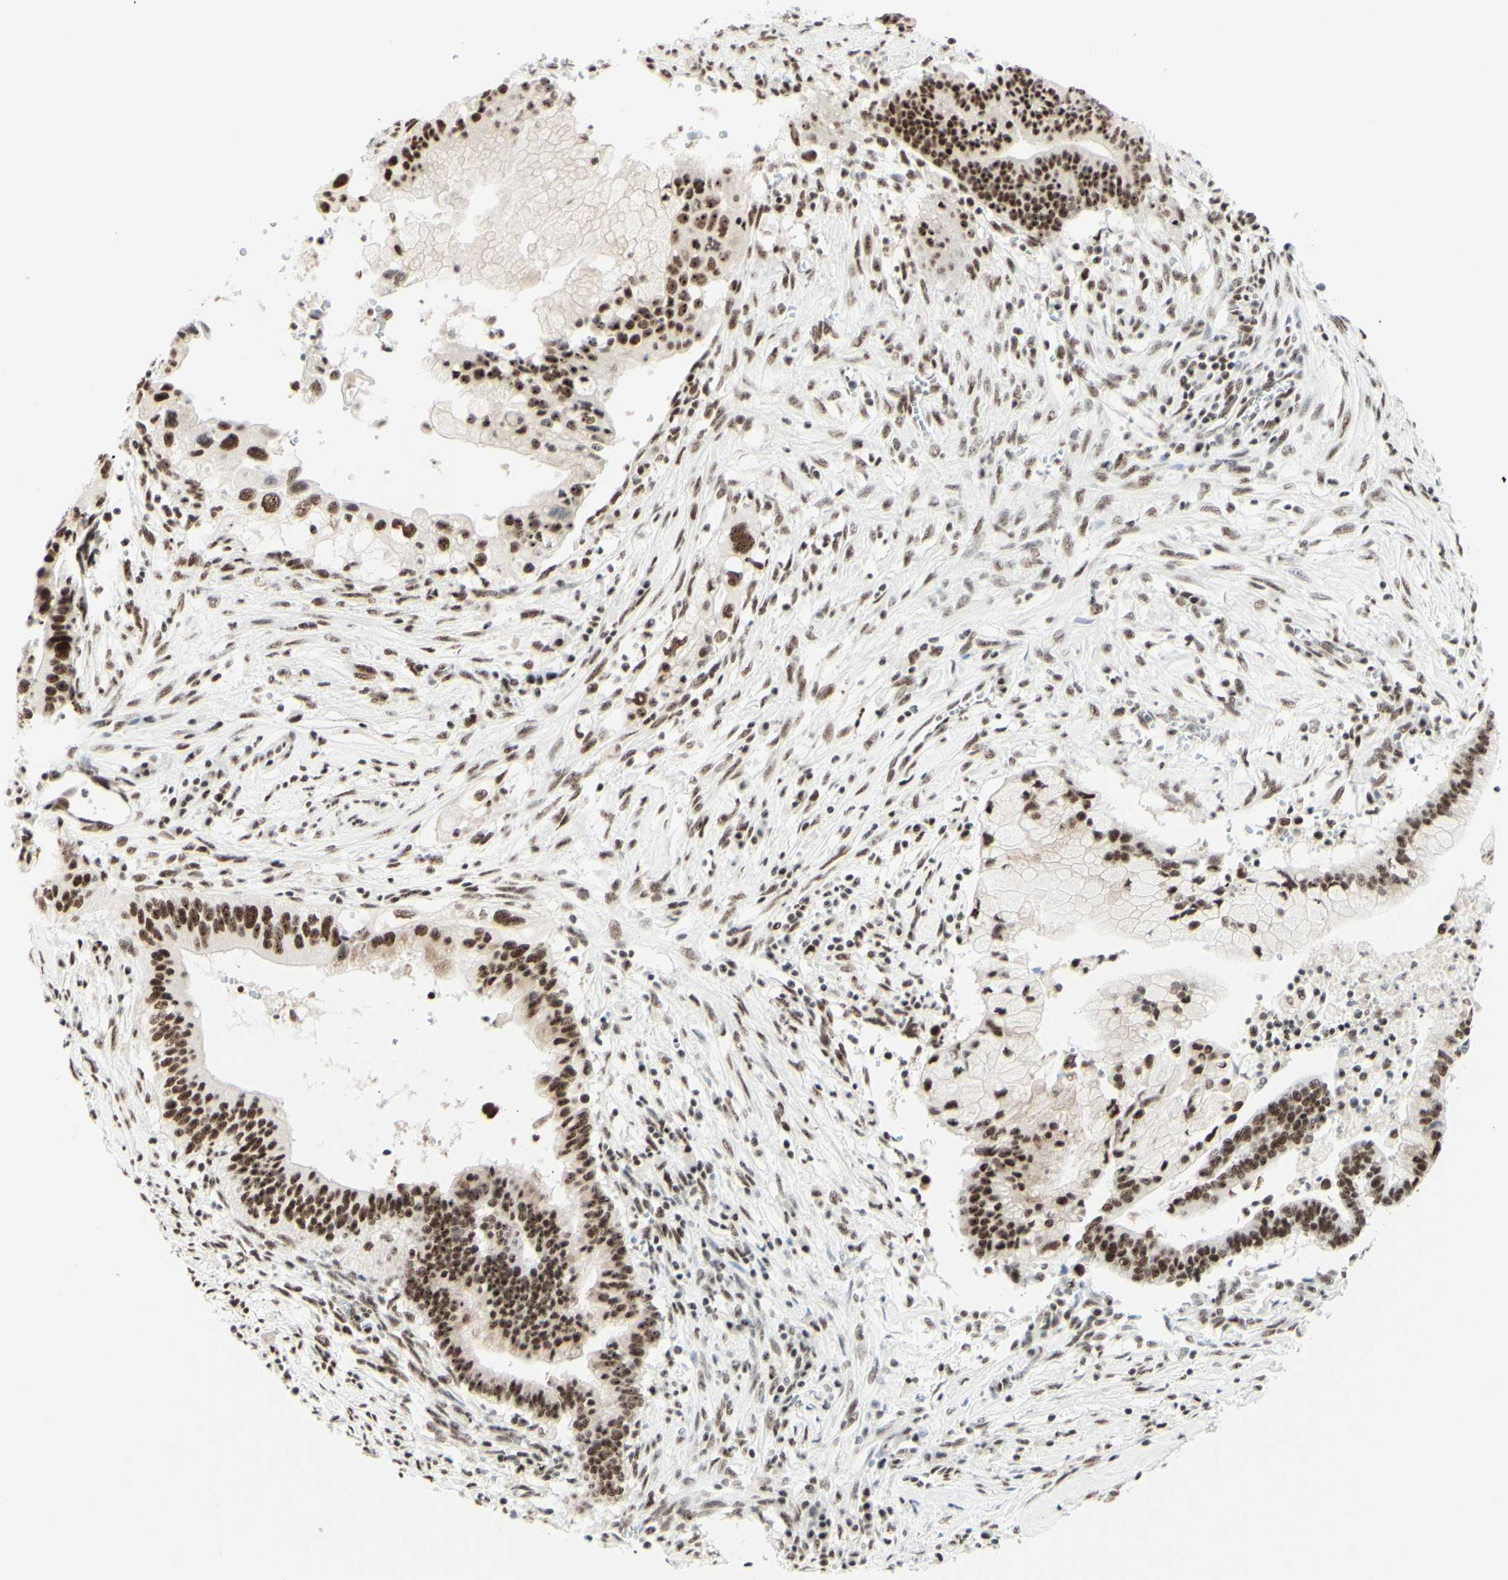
{"staining": {"intensity": "weak", "quantity": ">75%", "location": "nuclear"}, "tissue": "cervical cancer", "cell_type": "Tumor cells", "image_type": "cancer", "snomed": [{"axis": "morphology", "description": "Adenocarcinoma, NOS"}, {"axis": "topography", "description": "Cervix"}], "caption": "Cervical cancer (adenocarcinoma) stained for a protein (brown) exhibits weak nuclear positive staining in approximately >75% of tumor cells.", "gene": "WTAP", "patient": {"sex": "female", "age": 44}}